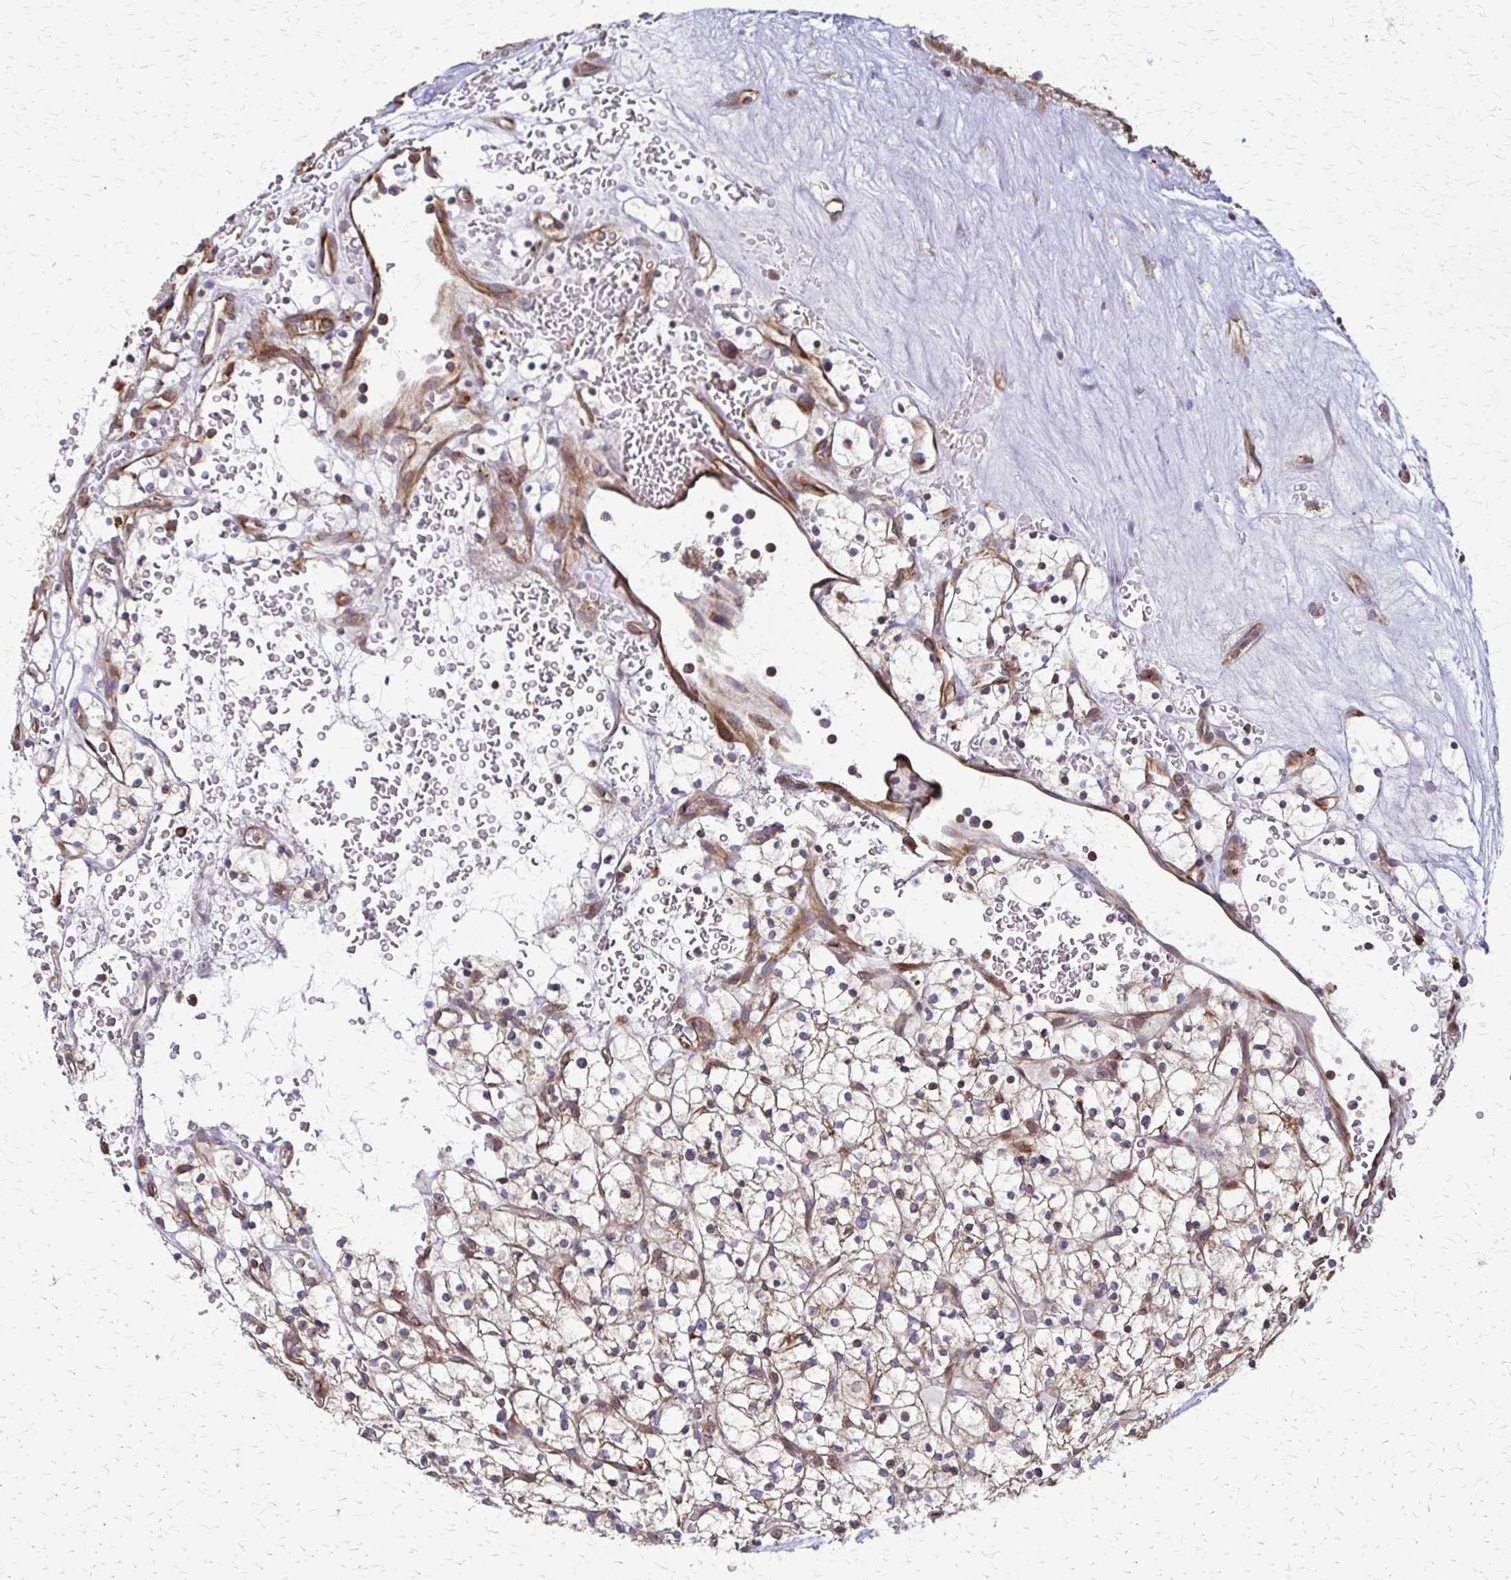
{"staining": {"intensity": "weak", "quantity": "<25%", "location": "cytoplasmic/membranous"}, "tissue": "renal cancer", "cell_type": "Tumor cells", "image_type": "cancer", "snomed": [{"axis": "morphology", "description": "Adenocarcinoma, NOS"}, {"axis": "topography", "description": "Kidney"}], "caption": "Tumor cells are negative for protein expression in human renal adenocarcinoma. Brightfield microscopy of immunohistochemistry stained with DAB (3,3'-diaminobenzidine) (brown) and hematoxylin (blue), captured at high magnification.", "gene": "EEF2", "patient": {"sex": "female", "age": 64}}